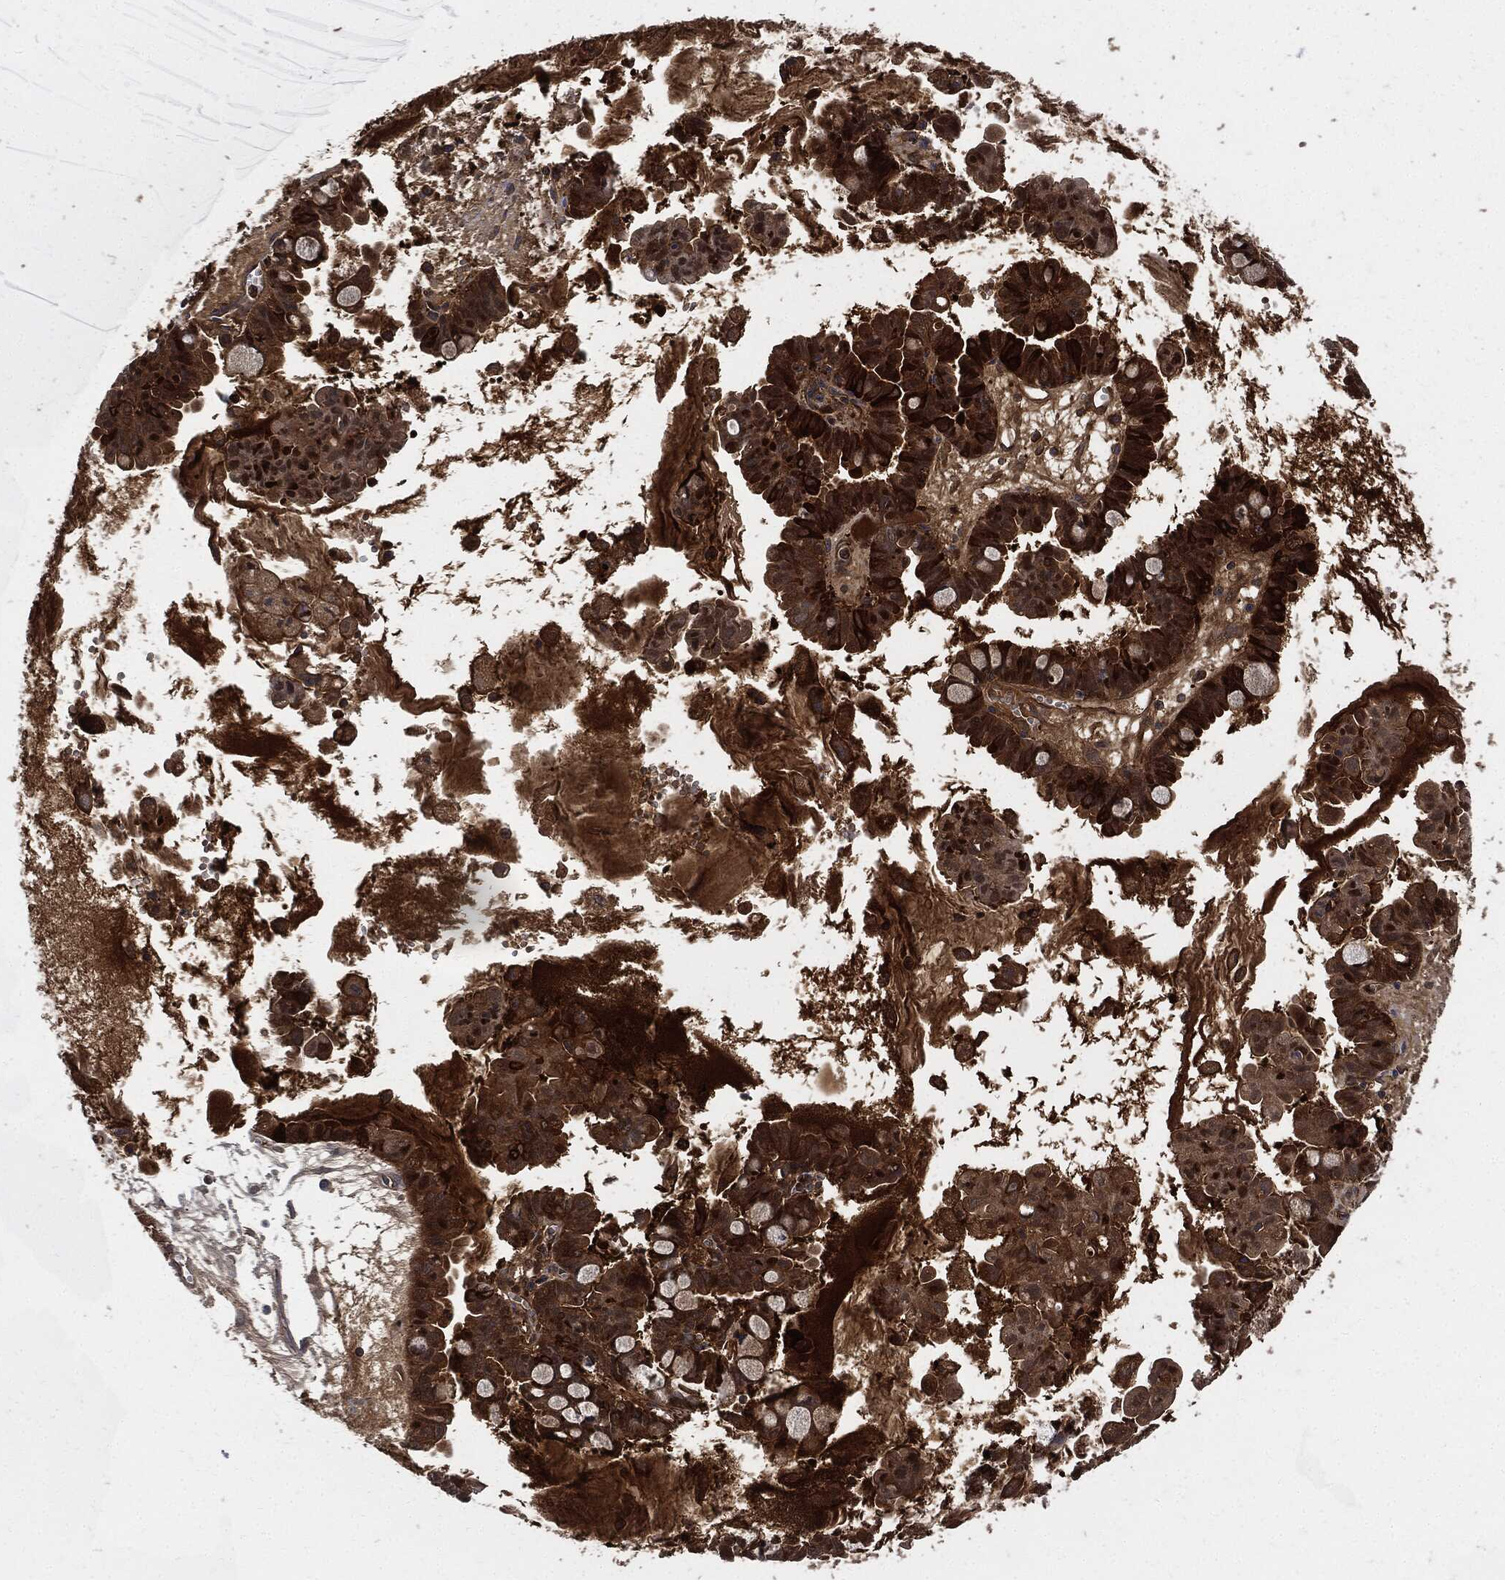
{"staining": {"intensity": "strong", "quantity": ">75%", "location": "cytoplasmic/membranous"}, "tissue": "ovarian cancer", "cell_type": "Tumor cells", "image_type": "cancer", "snomed": [{"axis": "morphology", "description": "Cystadenocarcinoma, mucinous, NOS"}, {"axis": "topography", "description": "Ovary"}], "caption": "Protein staining of ovarian cancer tissue exhibits strong cytoplasmic/membranous staining in approximately >75% of tumor cells. (brown staining indicates protein expression, while blue staining denotes nuclei).", "gene": "XPNPEP1", "patient": {"sex": "female", "age": 63}}